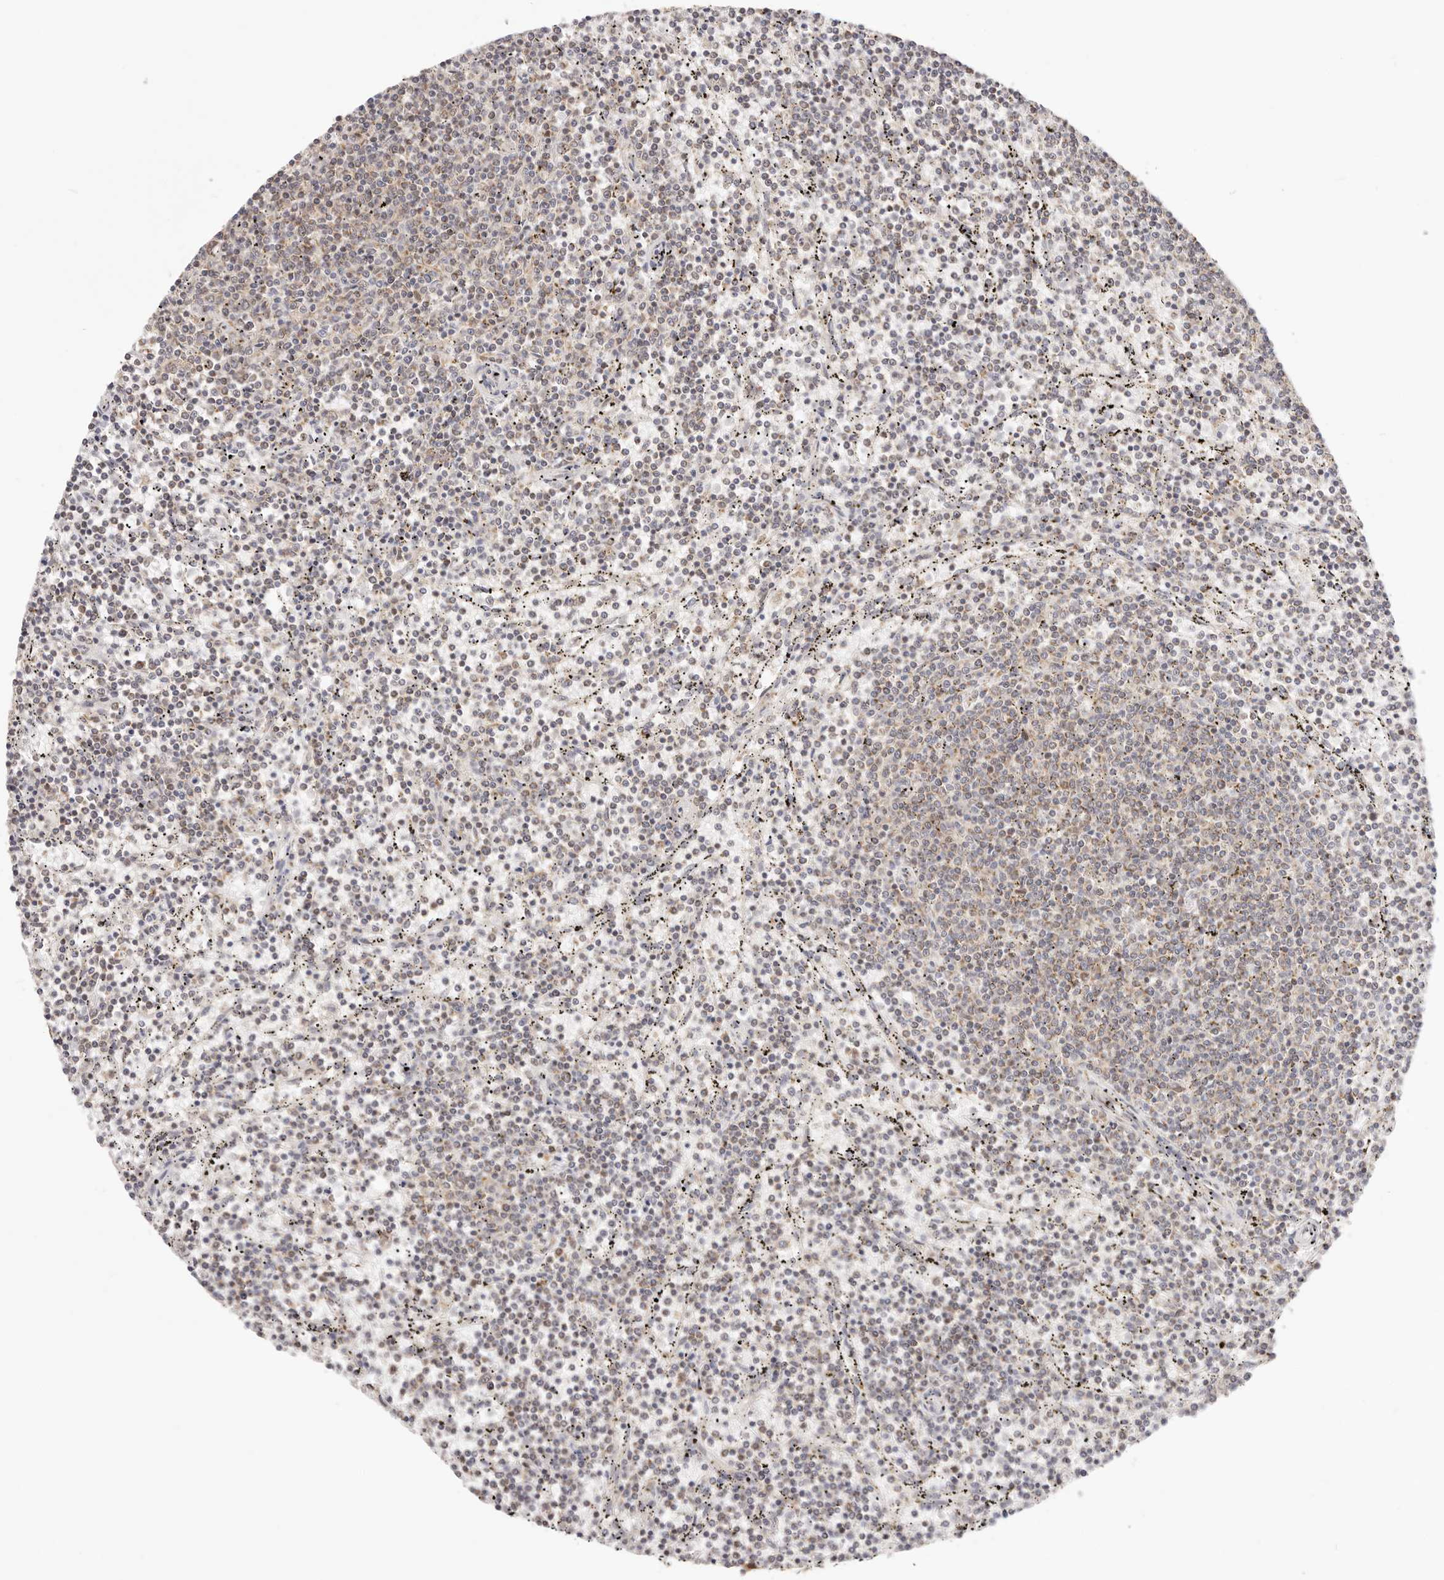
{"staining": {"intensity": "weak", "quantity": "25%-75%", "location": "cytoplasmic/membranous"}, "tissue": "lymphoma", "cell_type": "Tumor cells", "image_type": "cancer", "snomed": [{"axis": "morphology", "description": "Malignant lymphoma, non-Hodgkin's type, Low grade"}, {"axis": "topography", "description": "Spleen"}], "caption": "Immunohistochemistry photomicrograph of human lymphoma stained for a protein (brown), which demonstrates low levels of weak cytoplasmic/membranous positivity in approximately 25%-75% of tumor cells.", "gene": "KCMF1", "patient": {"sex": "female", "age": 50}}